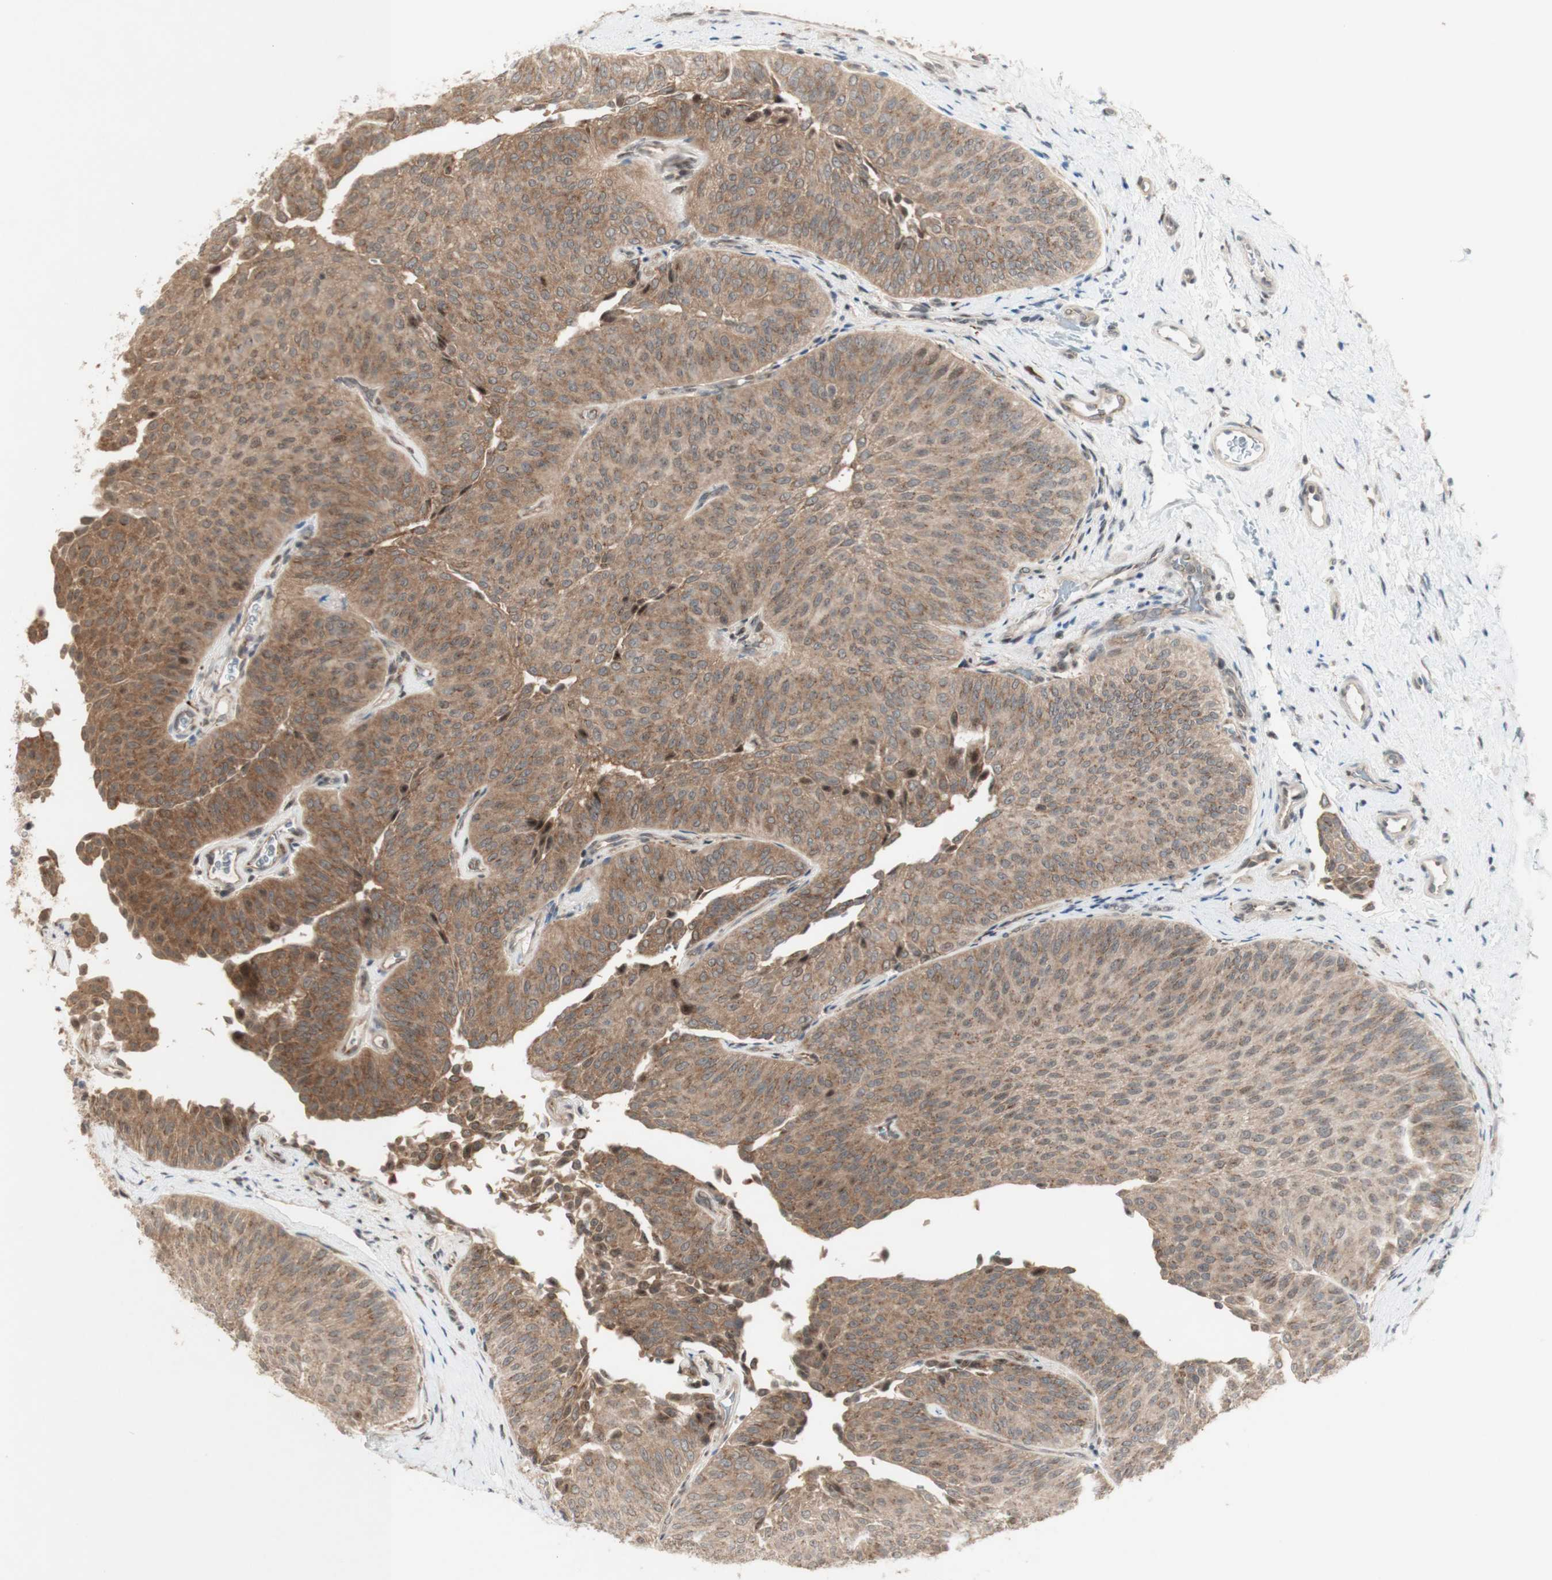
{"staining": {"intensity": "moderate", "quantity": ">75%", "location": "cytoplasmic/membranous"}, "tissue": "urothelial cancer", "cell_type": "Tumor cells", "image_type": "cancer", "snomed": [{"axis": "morphology", "description": "Urothelial carcinoma, Low grade"}, {"axis": "topography", "description": "Urinary bladder"}], "caption": "Human urothelial cancer stained with a protein marker reveals moderate staining in tumor cells.", "gene": "CYLD", "patient": {"sex": "female", "age": 60}}